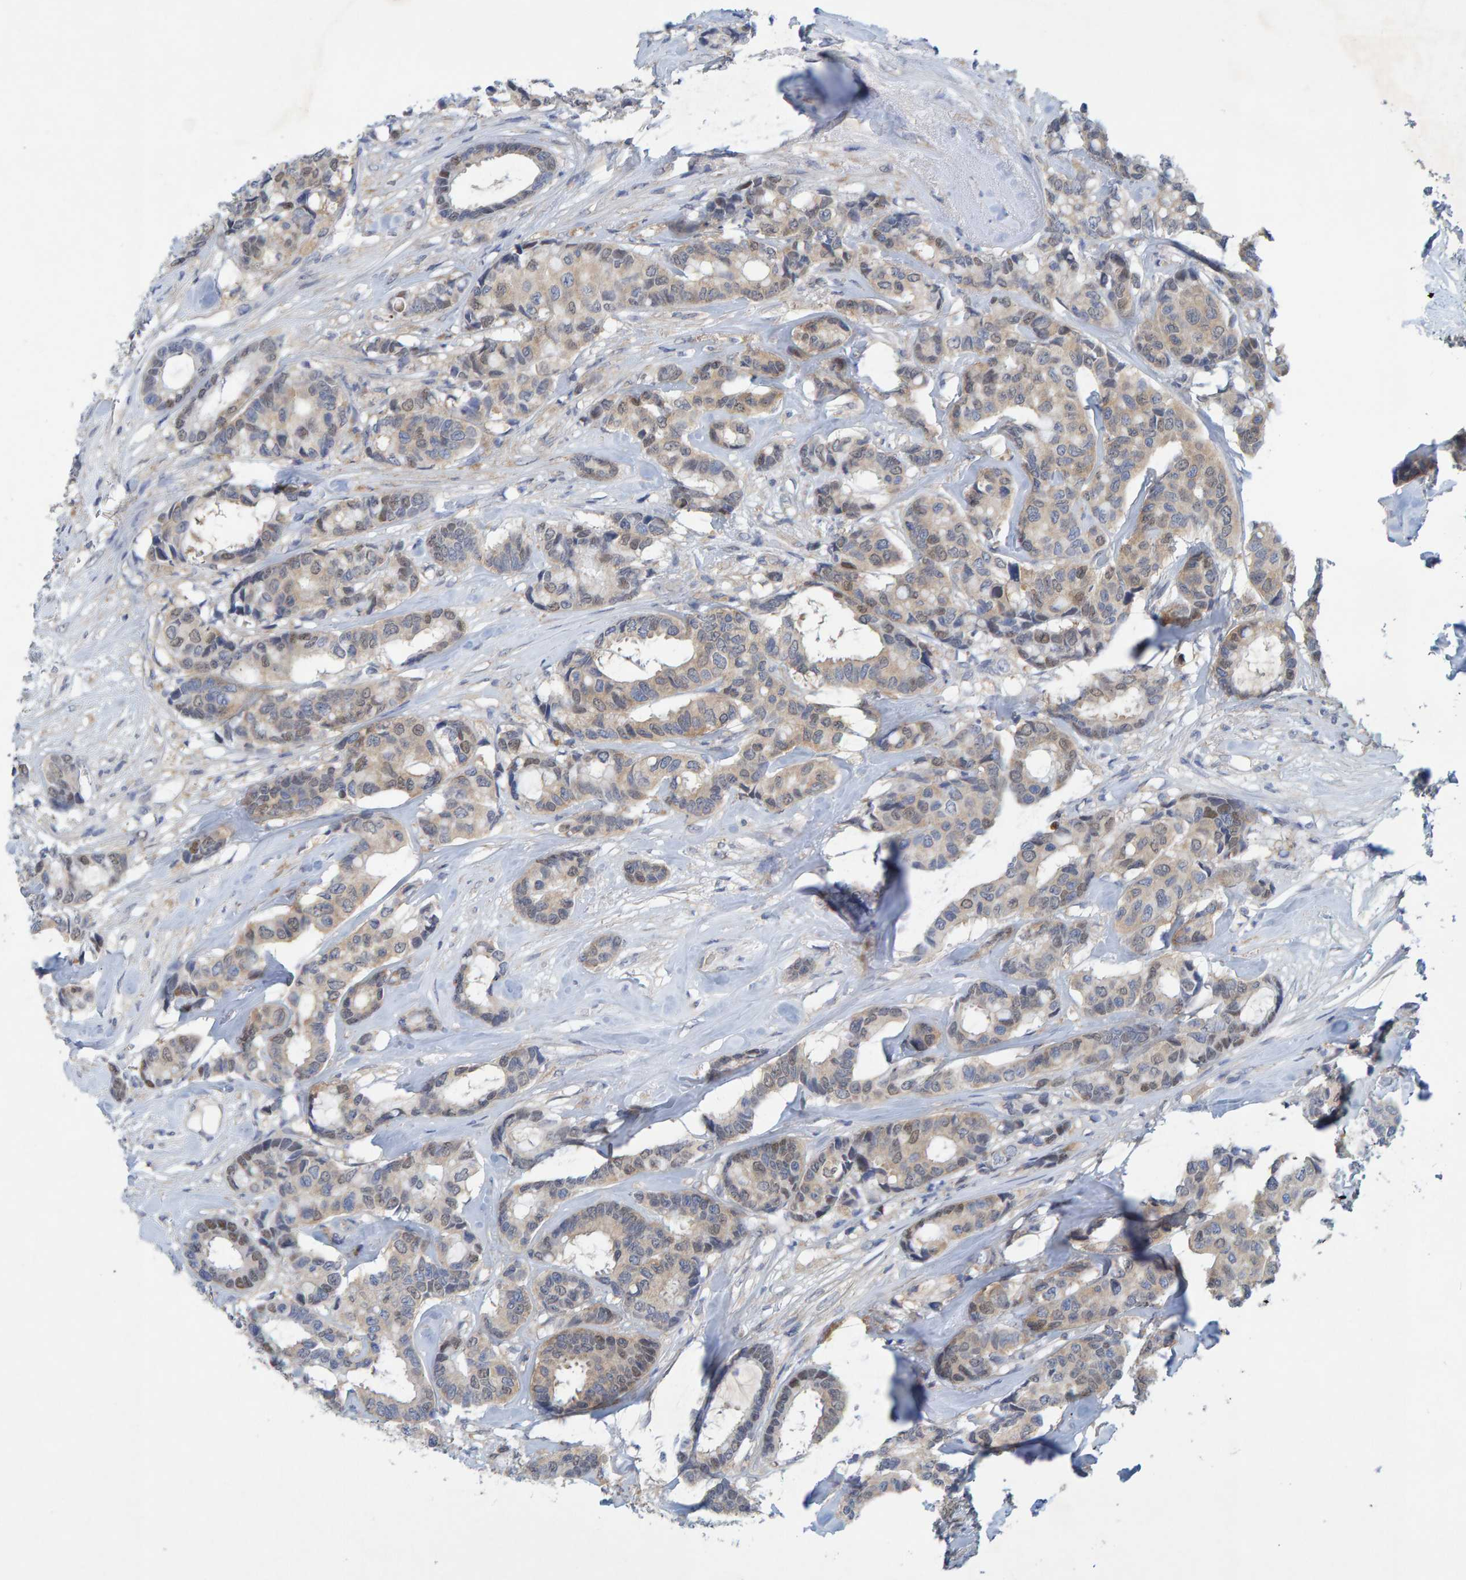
{"staining": {"intensity": "weak", "quantity": ">75%", "location": "cytoplasmic/membranous"}, "tissue": "breast cancer", "cell_type": "Tumor cells", "image_type": "cancer", "snomed": [{"axis": "morphology", "description": "Duct carcinoma"}, {"axis": "topography", "description": "Breast"}], "caption": "This micrograph displays immunohistochemistry (IHC) staining of human breast cancer, with low weak cytoplasmic/membranous positivity in about >75% of tumor cells.", "gene": "ALAD", "patient": {"sex": "female", "age": 87}}